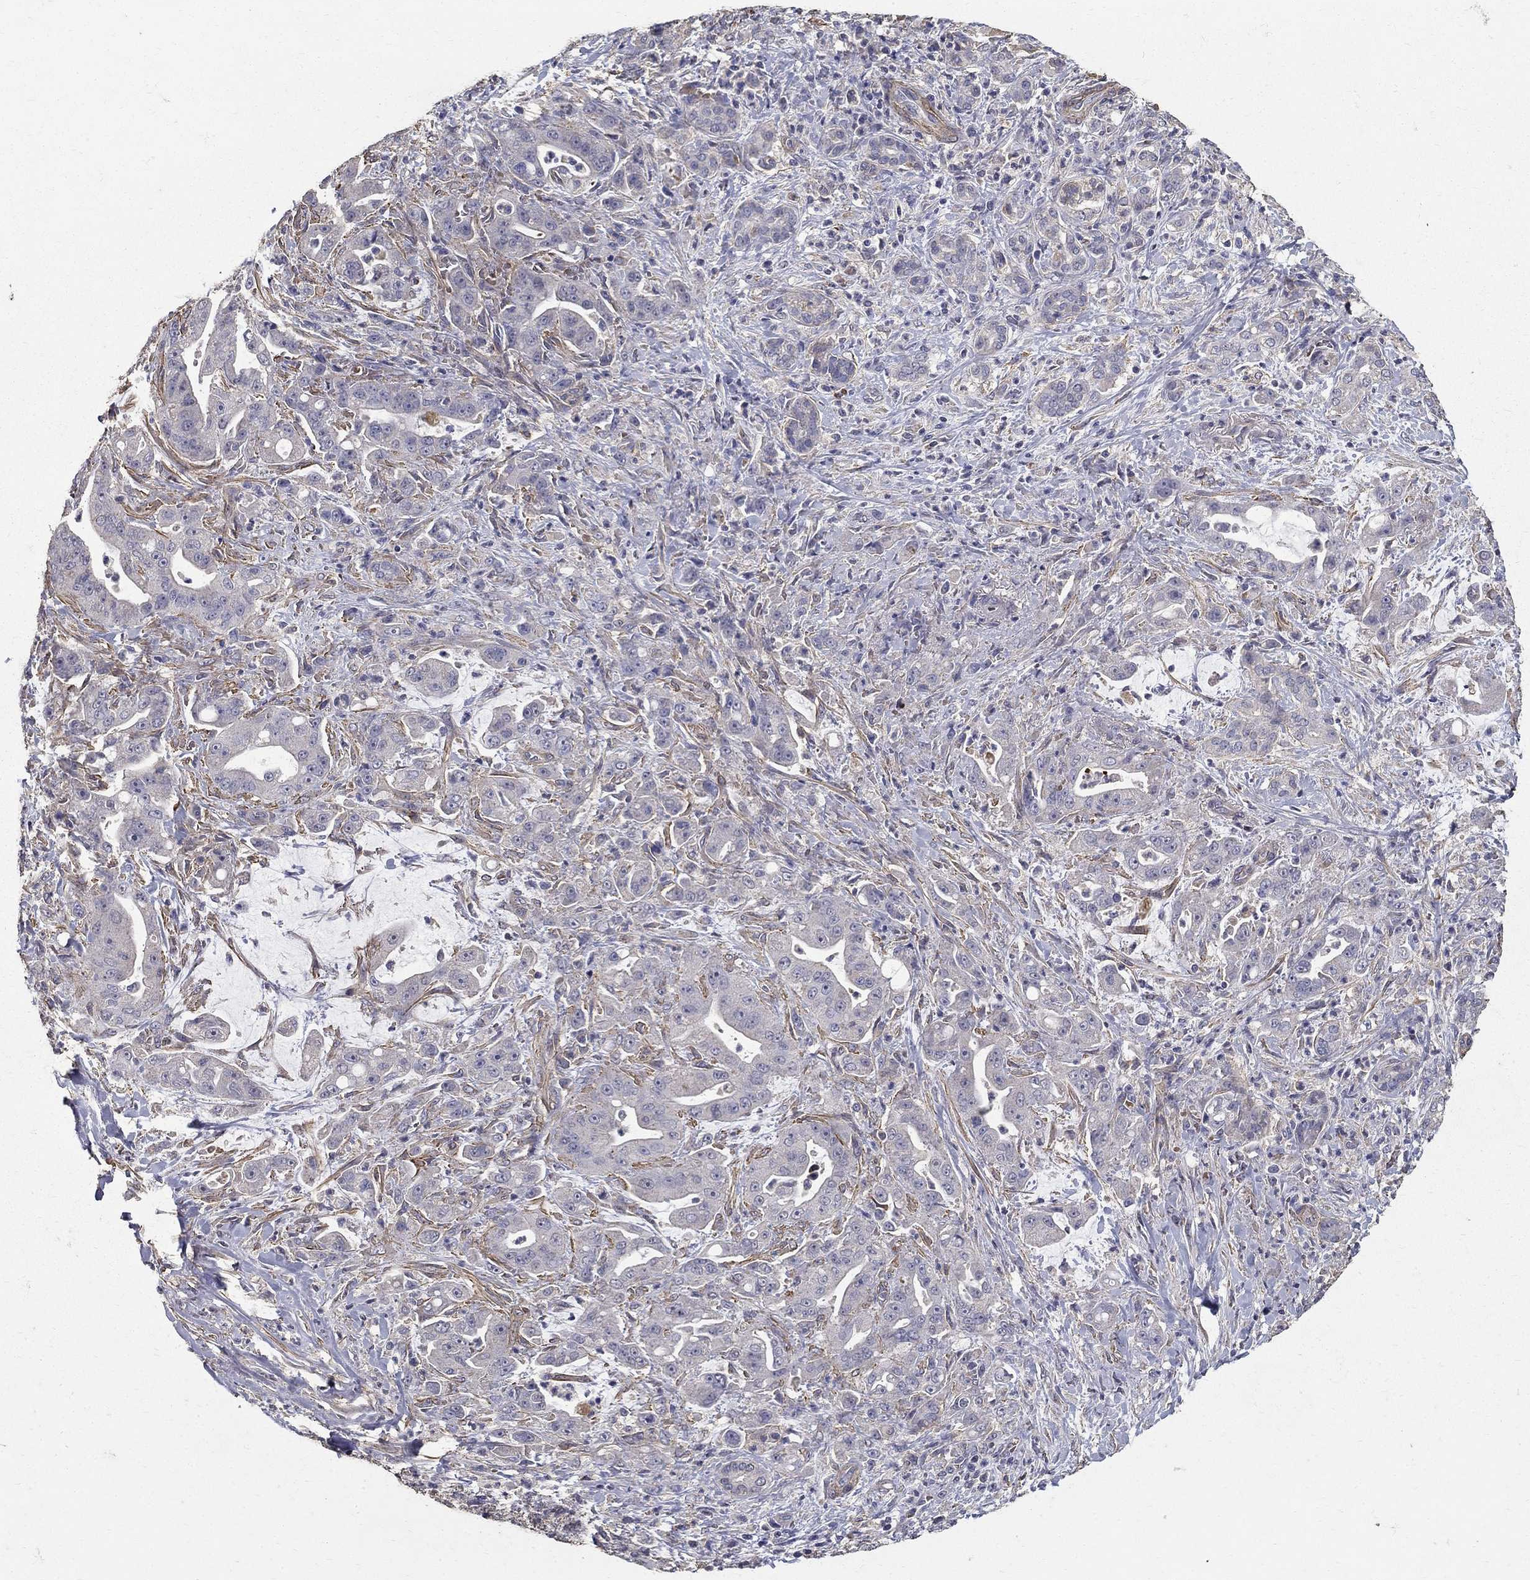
{"staining": {"intensity": "weak", "quantity": "<25%", "location": "cytoplasmic/membranous"}, "tissue": "pancreatic cancer", "cell_type": "Tumor cells", "image_type": "cancer", "snomed": [{"axis": "morphology", "description": "Normal tissue, NOS"}, {"axis": "morphology", "description": "Inflammation, NOS"}, {"axis": "morphology", "description": "Adenocarcinoma, NOS"}, {"axis": "topography", "description": "Pancreas"}], "caption": "This is an IHC micrograph of human pancreatic cancer (adenocarcinoma). There is no positivity in tumor cells.", "gene": "MPP2", "patient": {"sex": "male", "age": 57}}